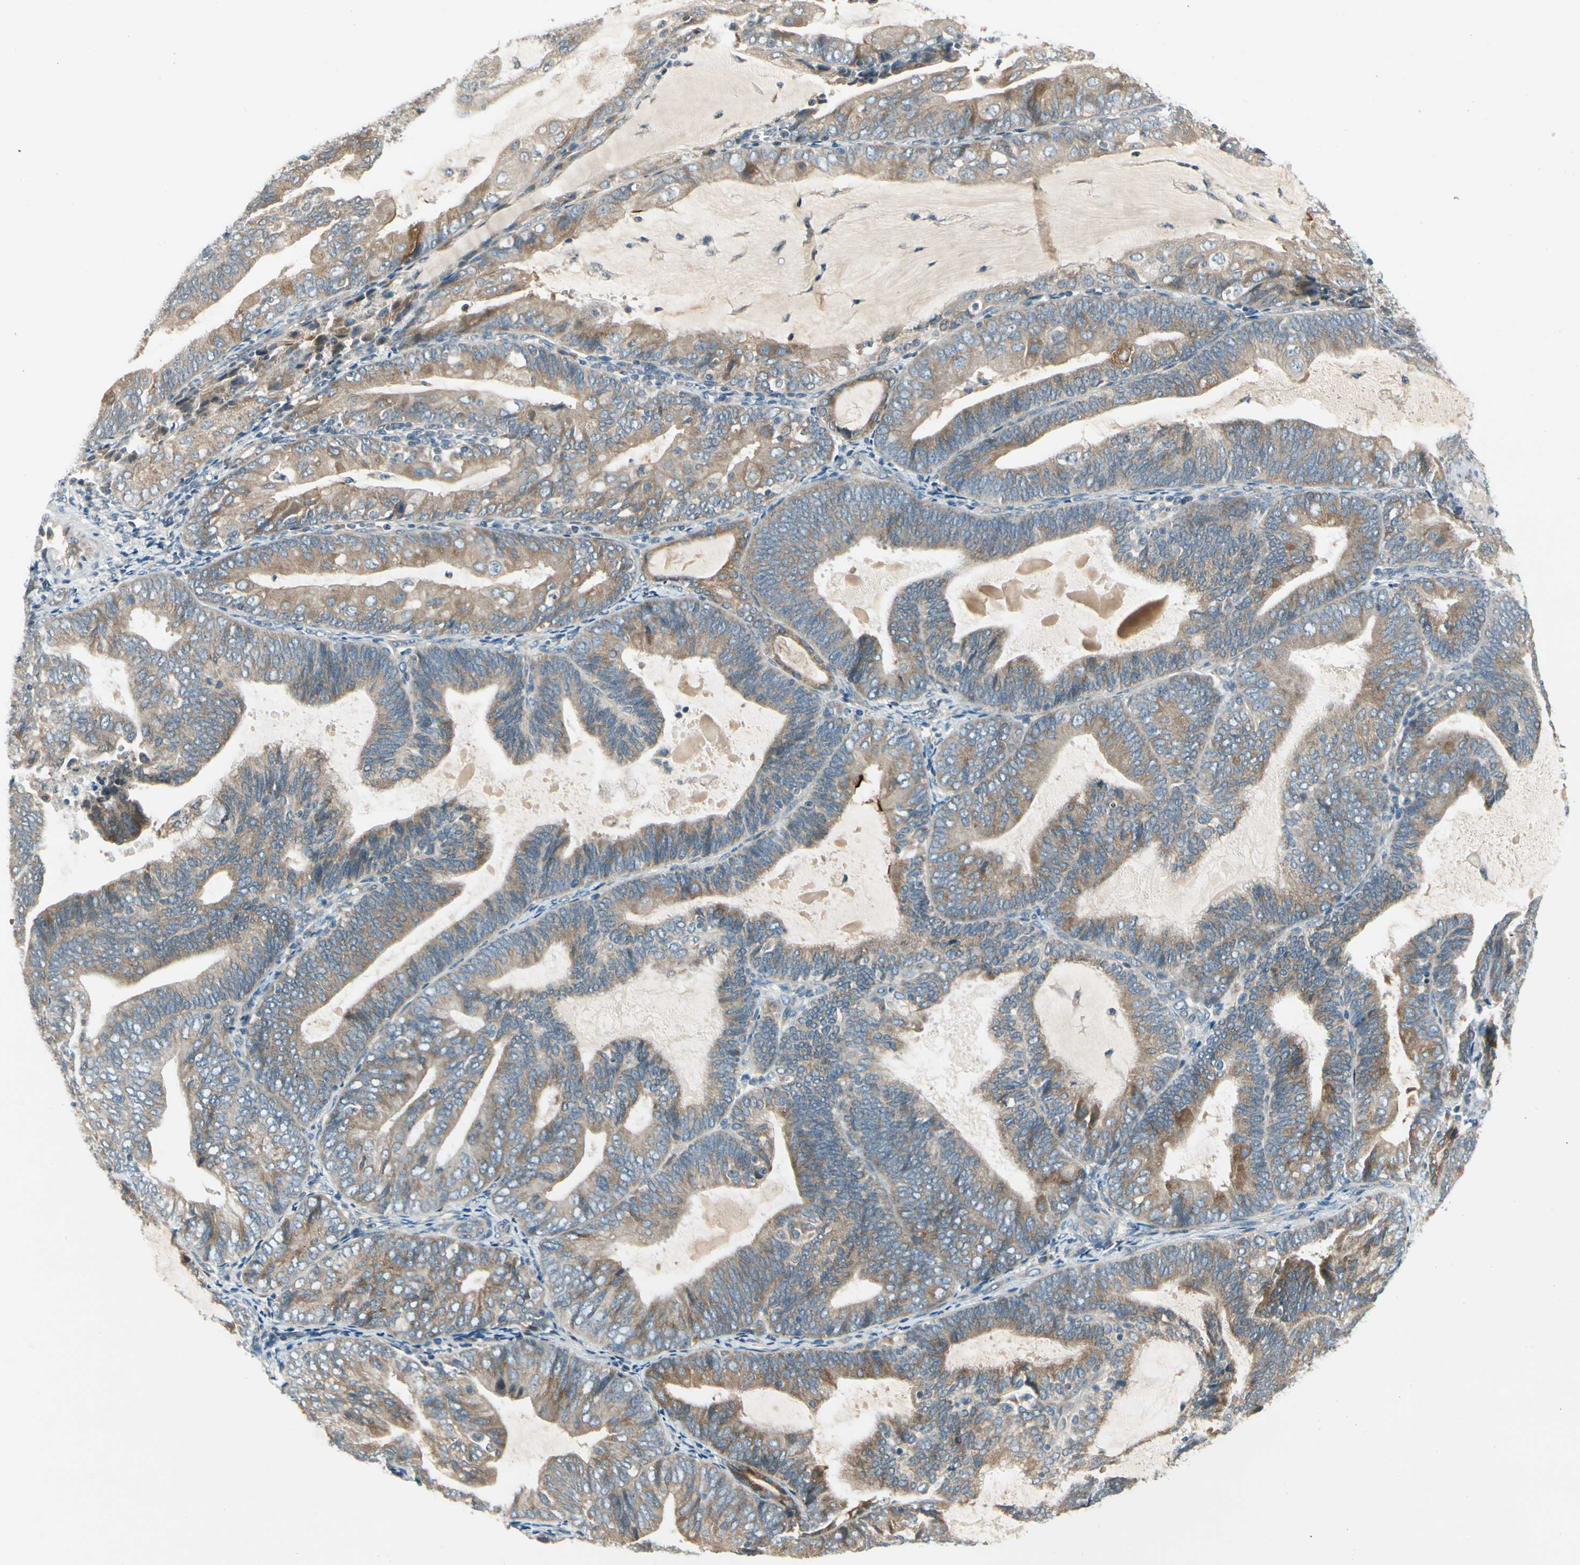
{"staining": {"intensity": "moderate", "quantity": ">75%", "location": "cytoplasmic/membranous"}, "tissue": "endometrial cancer", "cell_type": "Tumor cells", "image_type": "cancer", "snomed": [{"axis": "morphology", "description": "Adenocarcinoma, NOS"}, {"axis": "topography", "description": "Endometrium"}], "caption": "Protein staining of adenocarcinoma (endometrial) tissue shows moderate cytoplasmic/membranous staining in about >75% of tumor cells.", "gene": "BNIP1", "patient": {"sex": "female", "age": 81}}